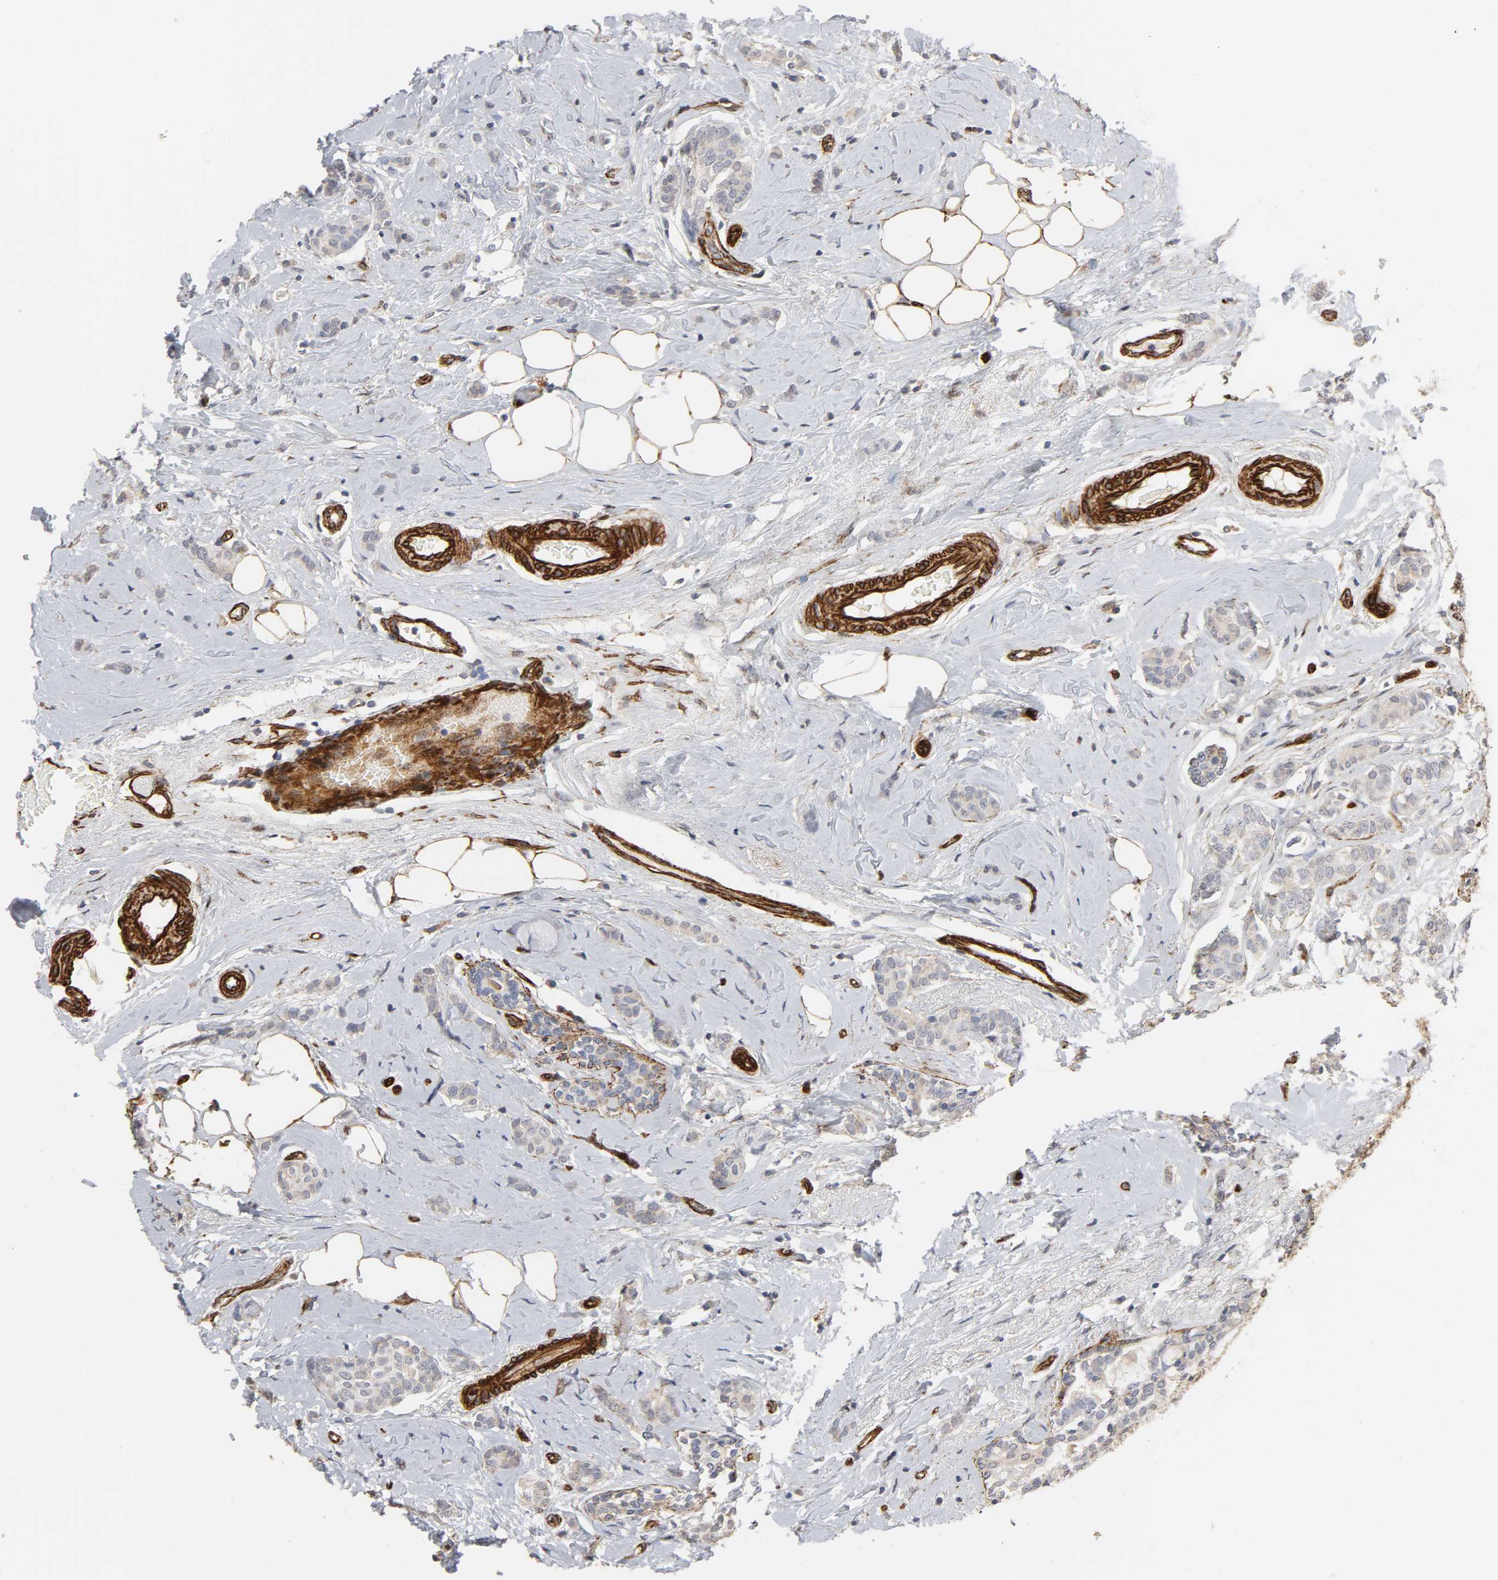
{"staining": {"intensity": "negative", "quantity": "none", "location": "none"}, "tissue": "breast cancer", "cell_type": "Tumor cells", "image_type": "cancer", "snomed": [{"axis": "morphology", "description": "Lobular carcinoma"}, {"axis": "topography", "description": "Breast"}], "caption": "This micrograph is of breast cancer (lobular carcinoma) stained with IHC to label a protein in brown with the nuclei are counter-stained blue. There is no staining in tumor cells.", "gene": "GNG2", "patient": {"sex": "female", "age": 60}}